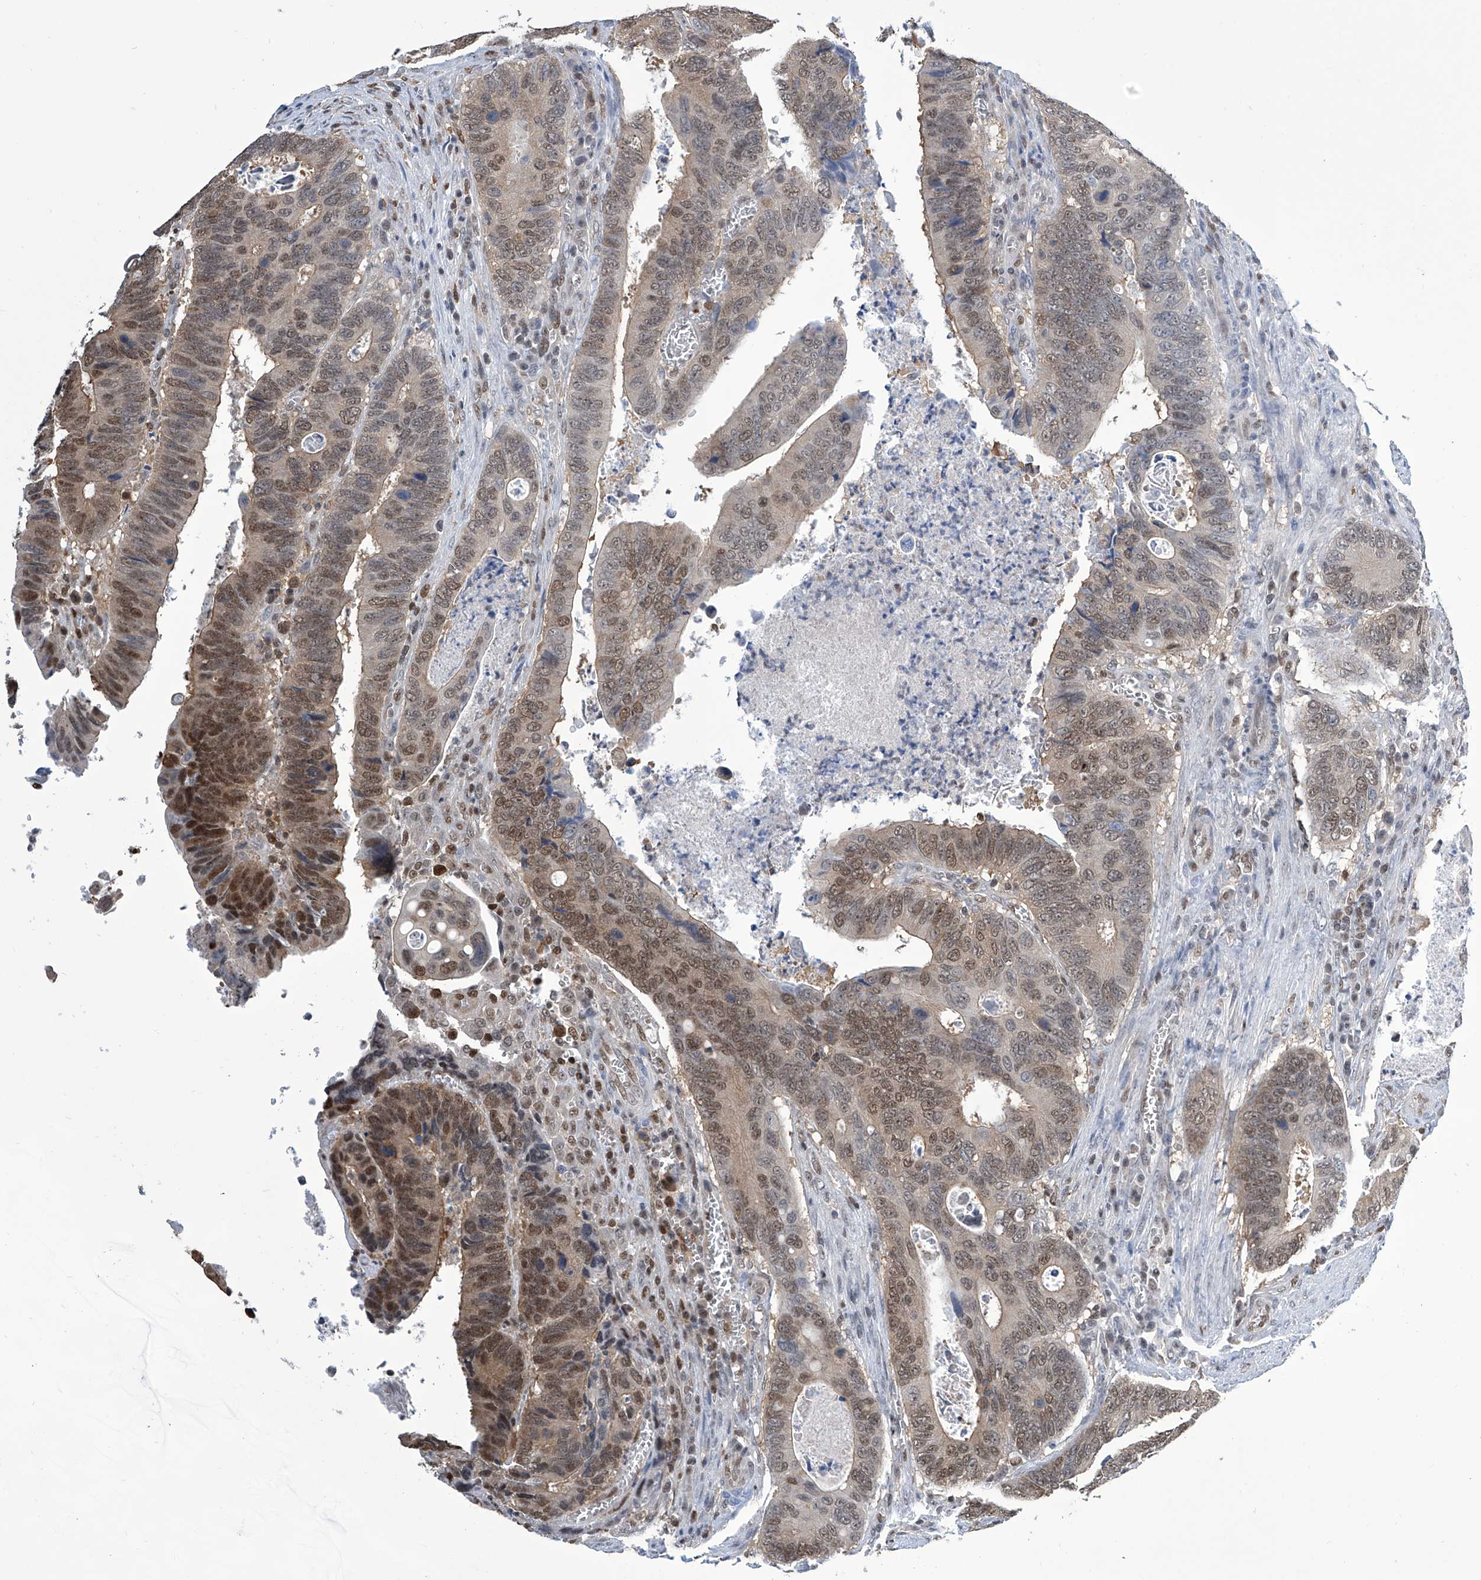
{"staining": {"intensity": "moderate", "quantity": ">75%", "location": "nuclear"}, "tissue": "colorectal cancer", "cell_type": "Tumor cells", "image_type": "cancer", "snomed": [{"axis": "morphology", "description": "Adenocarcinoma, NOS"}, {"axis": "topography", "description": "Colon"}], "caption": "An image of colorectal cancer (adenocarcinoma) stained for a protein demonstrates moderate nuclear brown staining in tumor cells.", "gene": "SREBF2", "patient": {"sex": "male", "age": 72}}